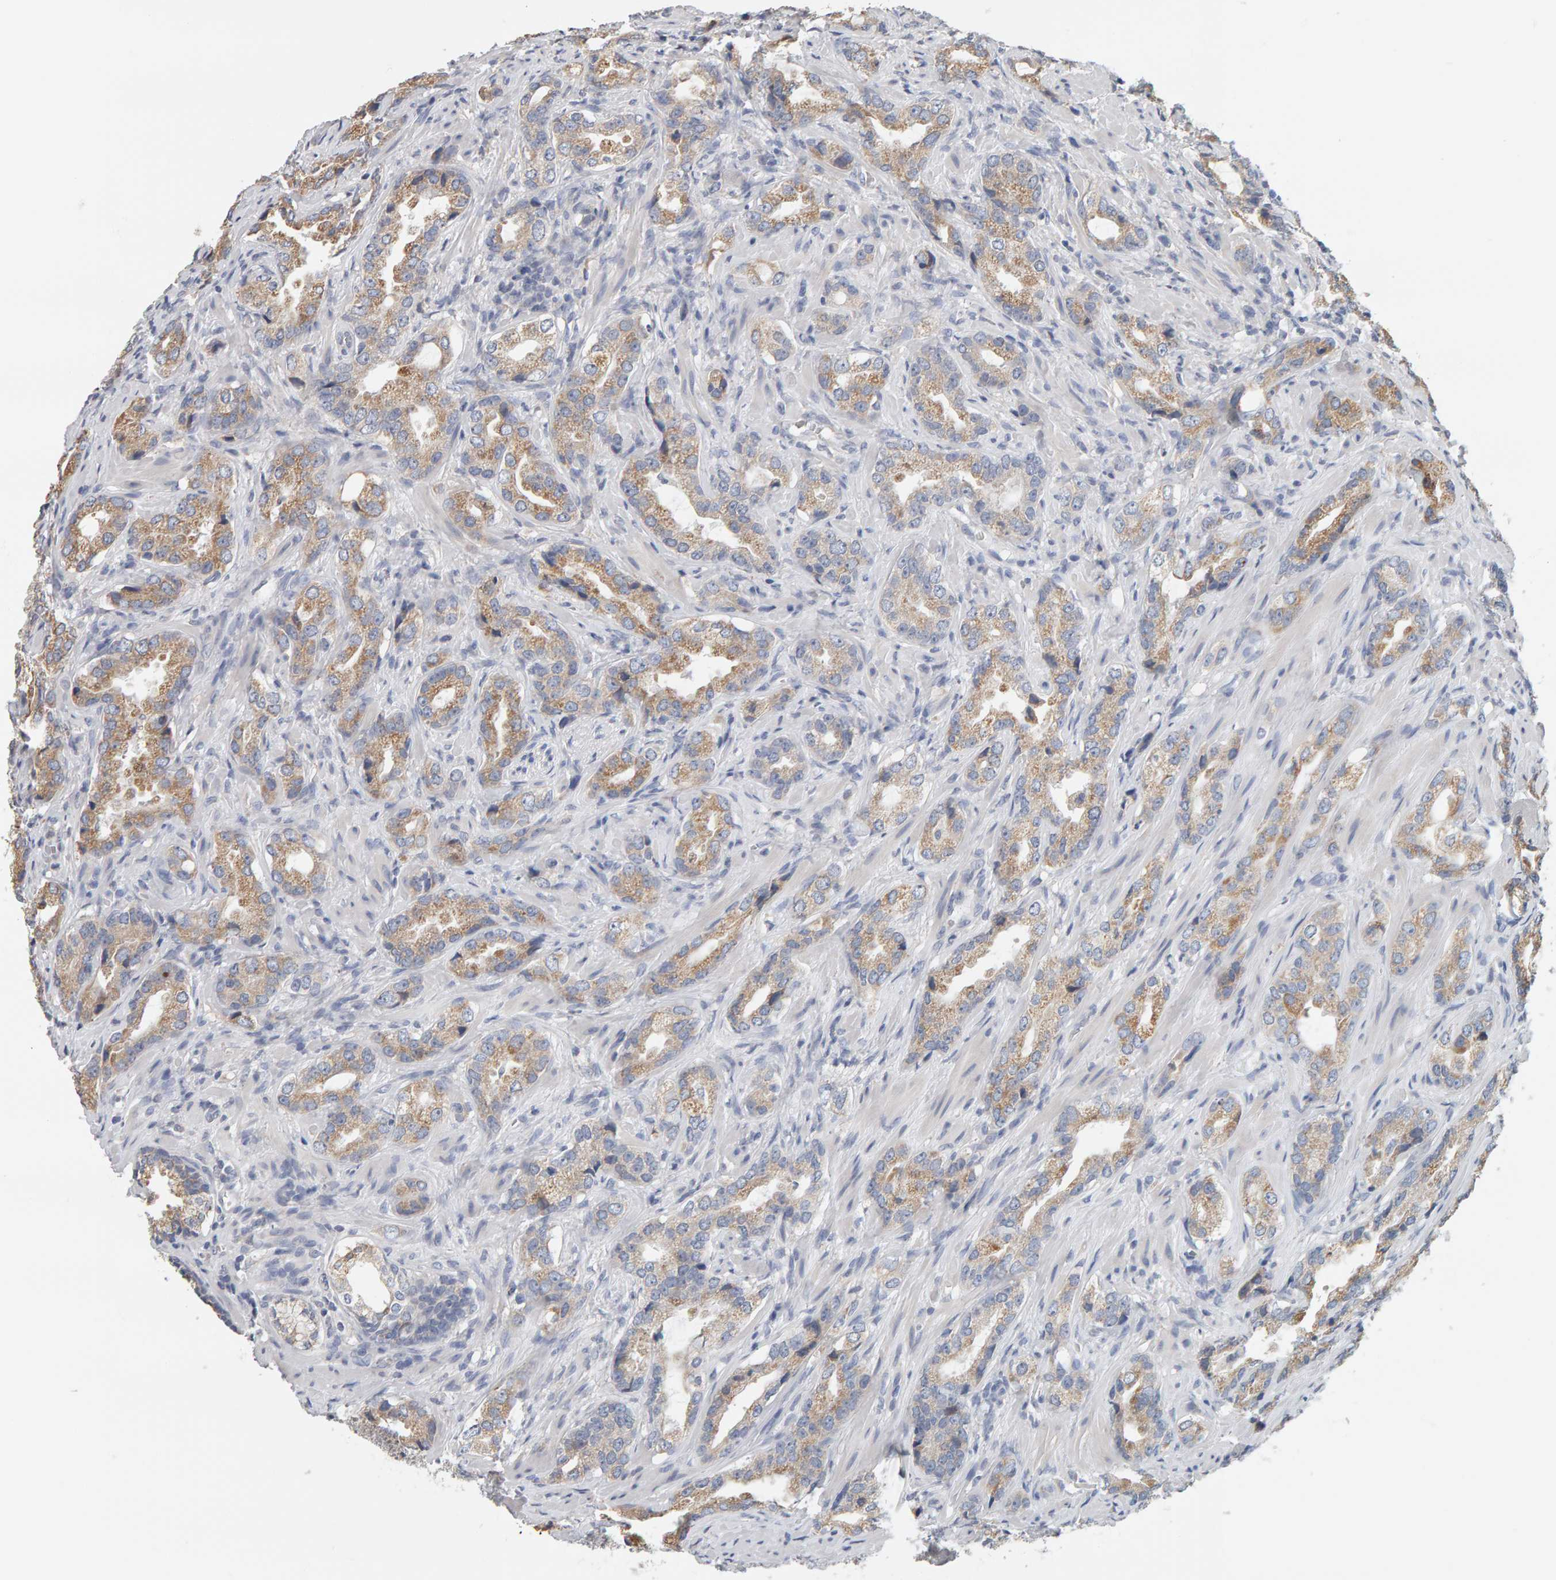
{"staining": {"intensity": "moderate", "quantity": ">75%", "location": "cytoplasmic/membranous"}, "tissue": "prostate cancer", "cell_type": "Tumor cells", "image_type": "cancer", "snomed": [{"axis": "morphology", "description": "Adenocarcinoma, High grade"}, {"axis": "topography", "description": "Prostate"}], "caption": "Adenocarcinoma (high-grade) (prostate) stained with DAB immunohistochemistry demonstrates medium levels of moderate cytoplasmic/membranous expression in about >75% of tumor cells.", "gene": "ADHFE1", "patient": {"sex": "male", "age": 63}}